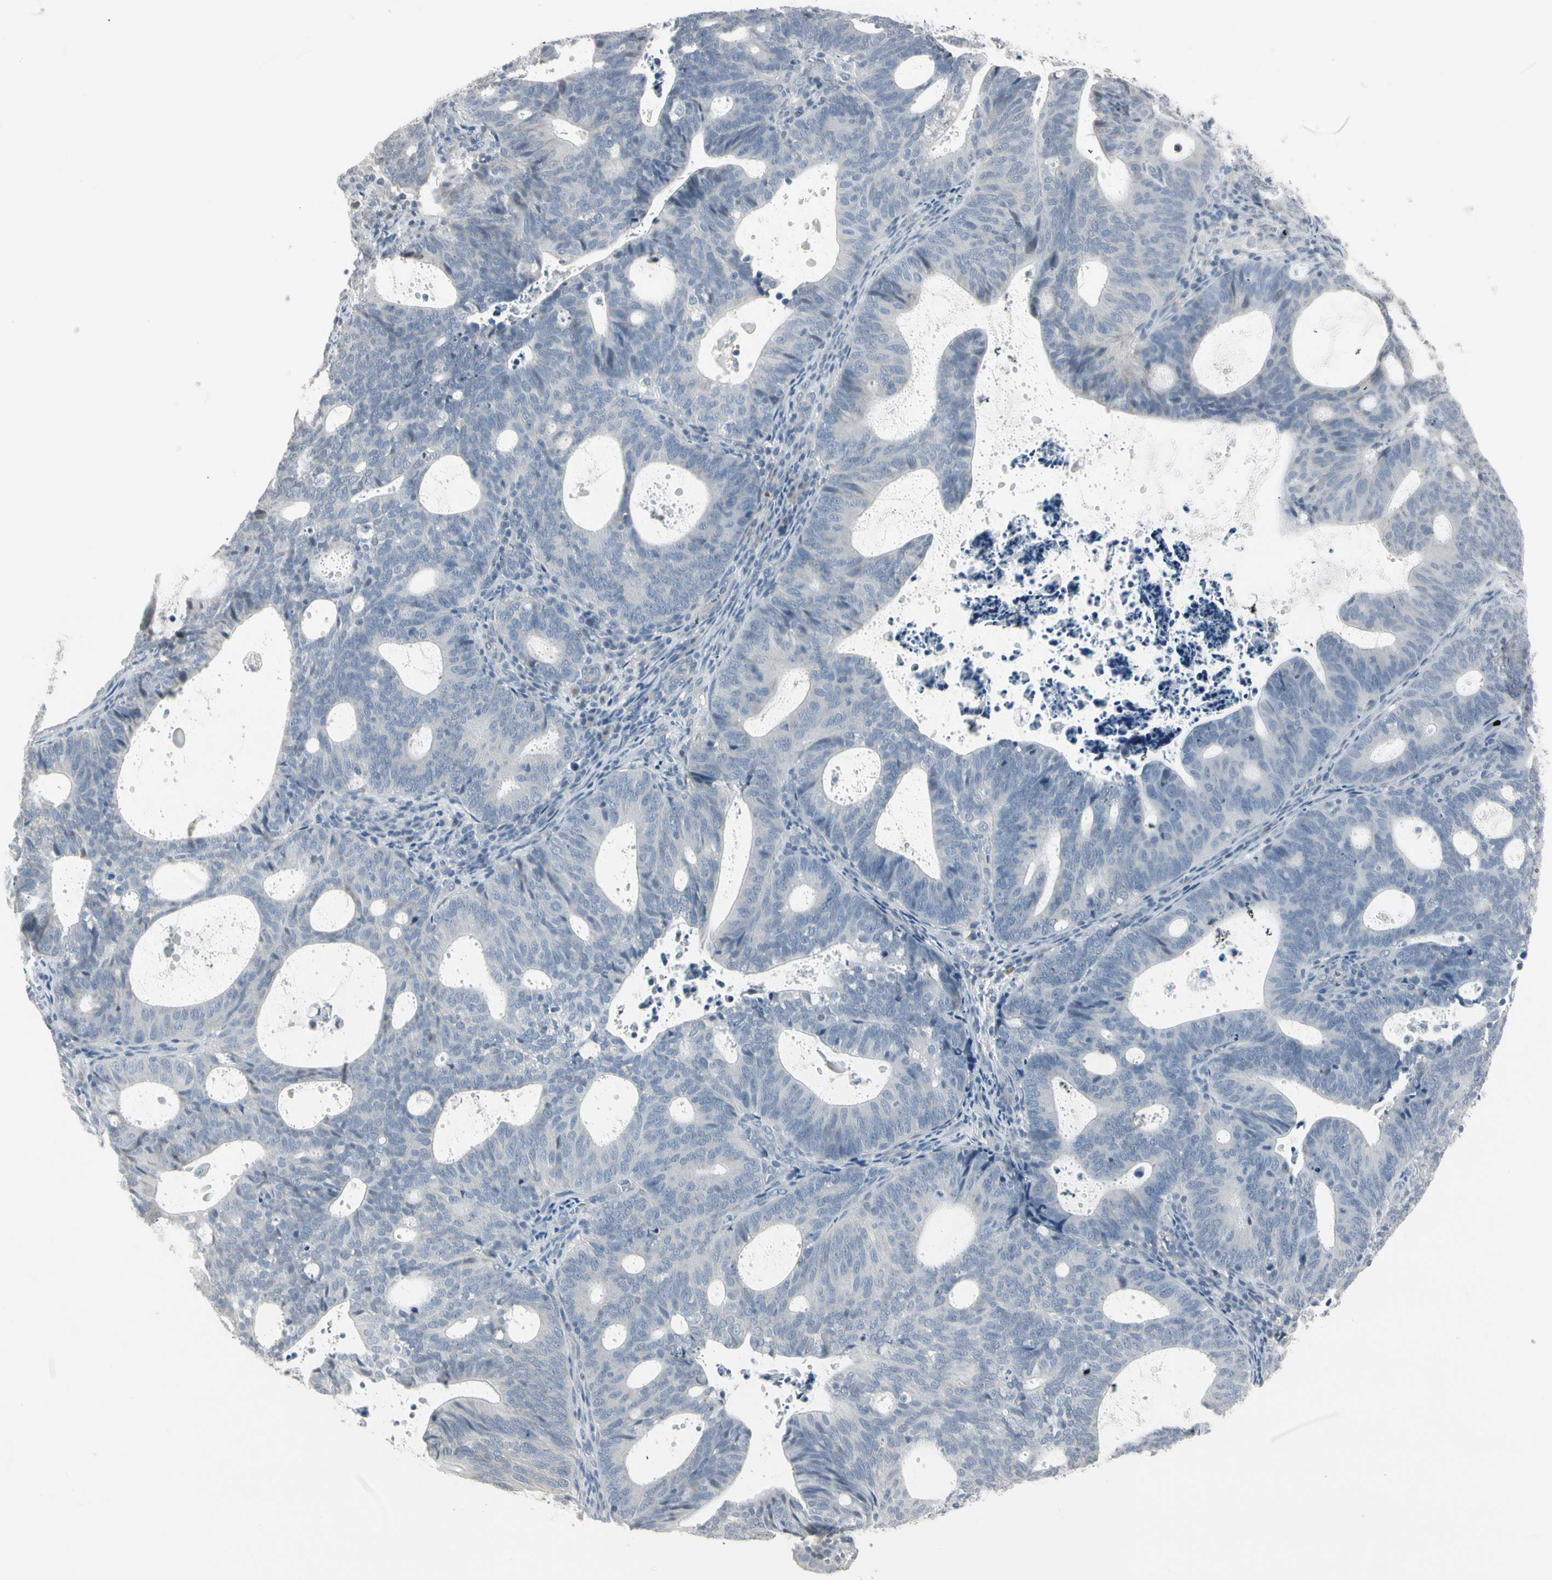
{"staining": {"intensity": "negative", "quantity": "none", "location": "none"}, "tissue": "endometrial cancer", "cell_type": "Tumor cells", "image_type": "cancer", "snomed": [{"axis": "morphology", "description": "Adenocarcinoma, NOS"}, {"axis": "topography", "description": "Uterus"}], "caption": "Immunohistochemical staining of adenocarcinoma (endometrial) shows no significant staining in tumor cells.", "gene": "DMPK", "patient": {"sex": "female", "age": 83}}